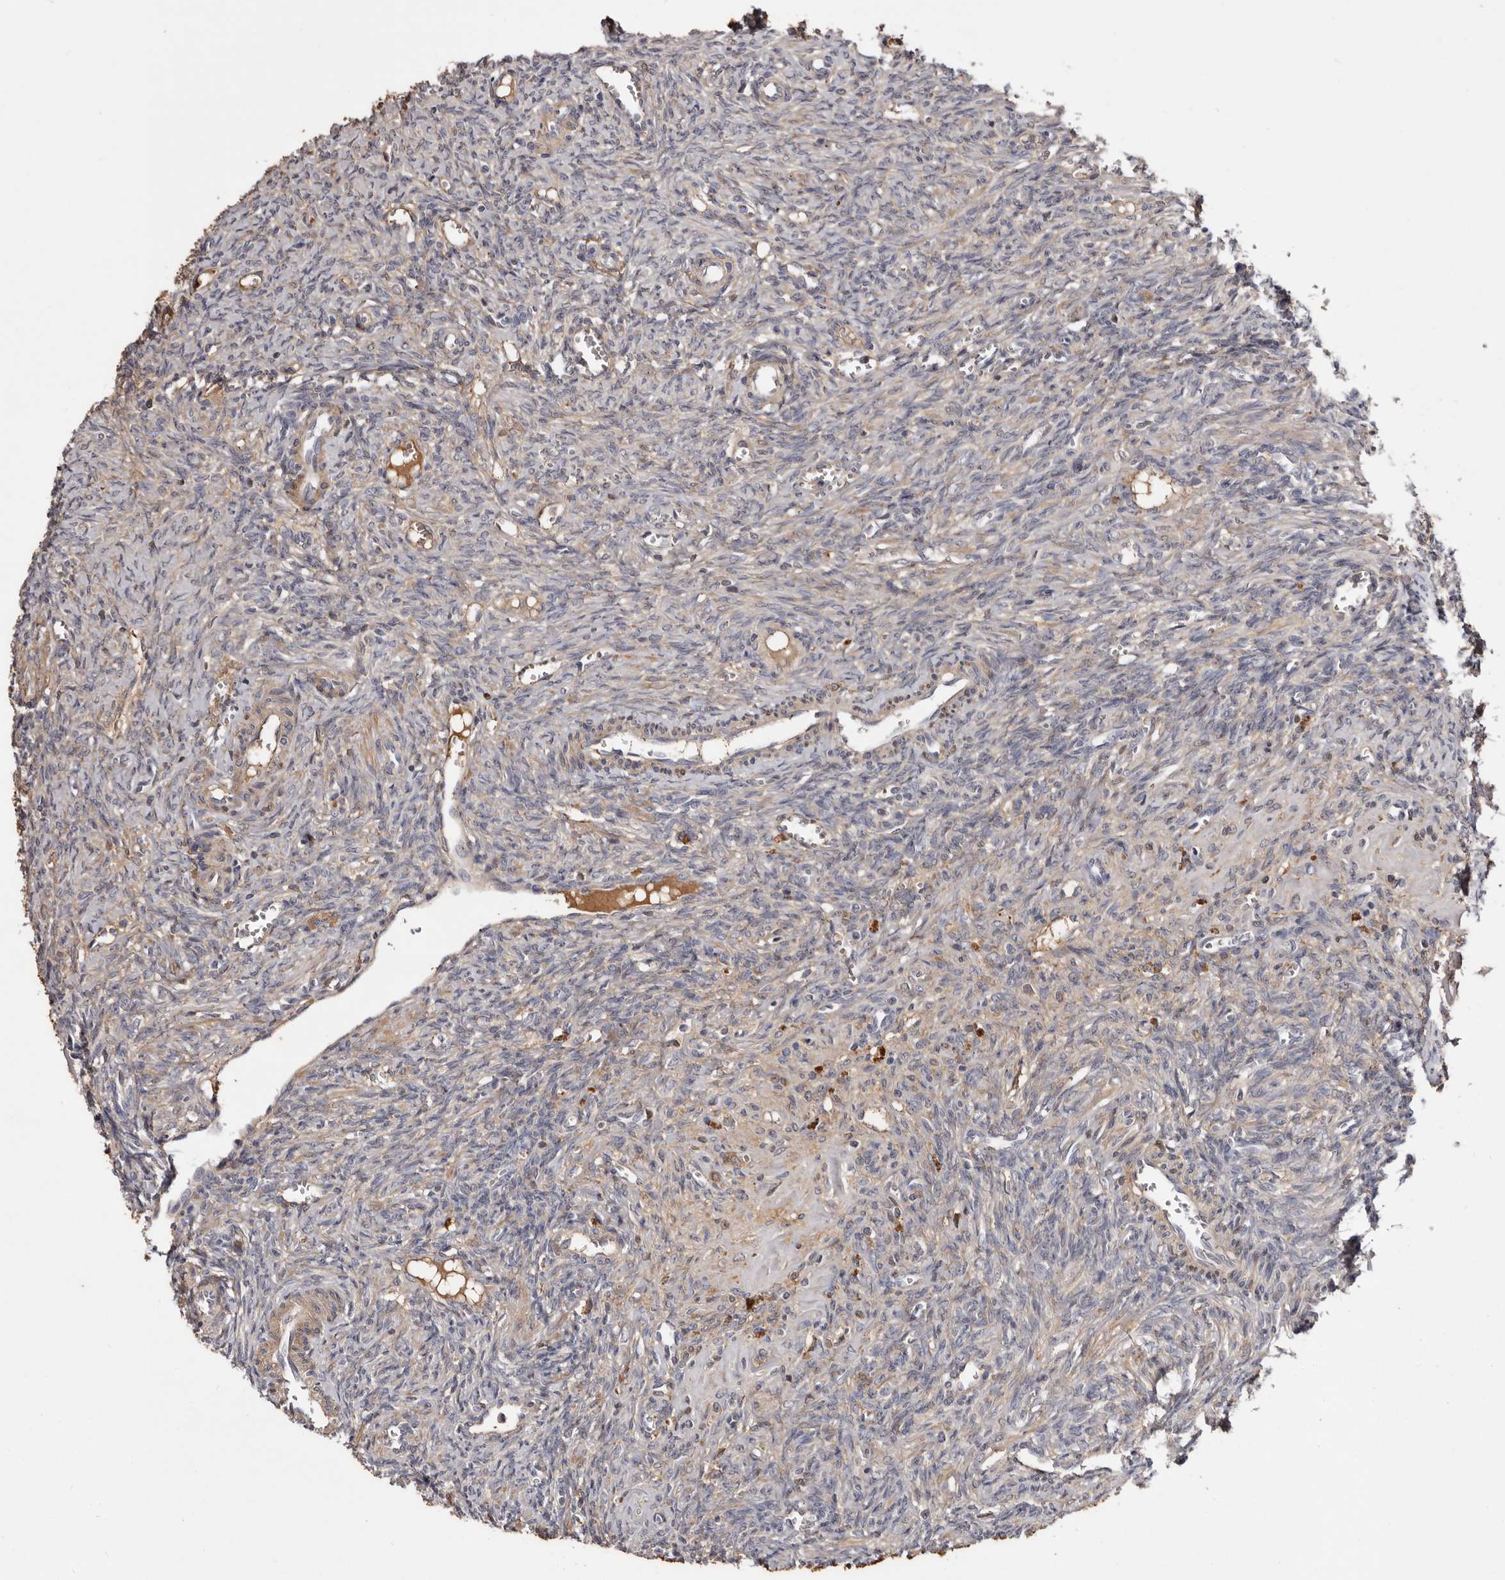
{"staining": {"intensity": "weak", "quantity": "25%-75%", "location": "cytoplasmic/membranous"}, "tissue": "ovary", "cell_type": "Ovarian stroma cells", "image_type": "normal", "snomed": [{"axis": "morphology", "description": "Normal tissue, NOS"}, {"axis": "topography", "description": "Ovary"}], "caption": "IHC of normal human ovary reveals low levels of weak cytoplasmic/membranous positivity in approximately 25%-75% of ovarian stroma cells.", "gene": "CYP1B1", "patient": {"sex": "female", "age": 41}}